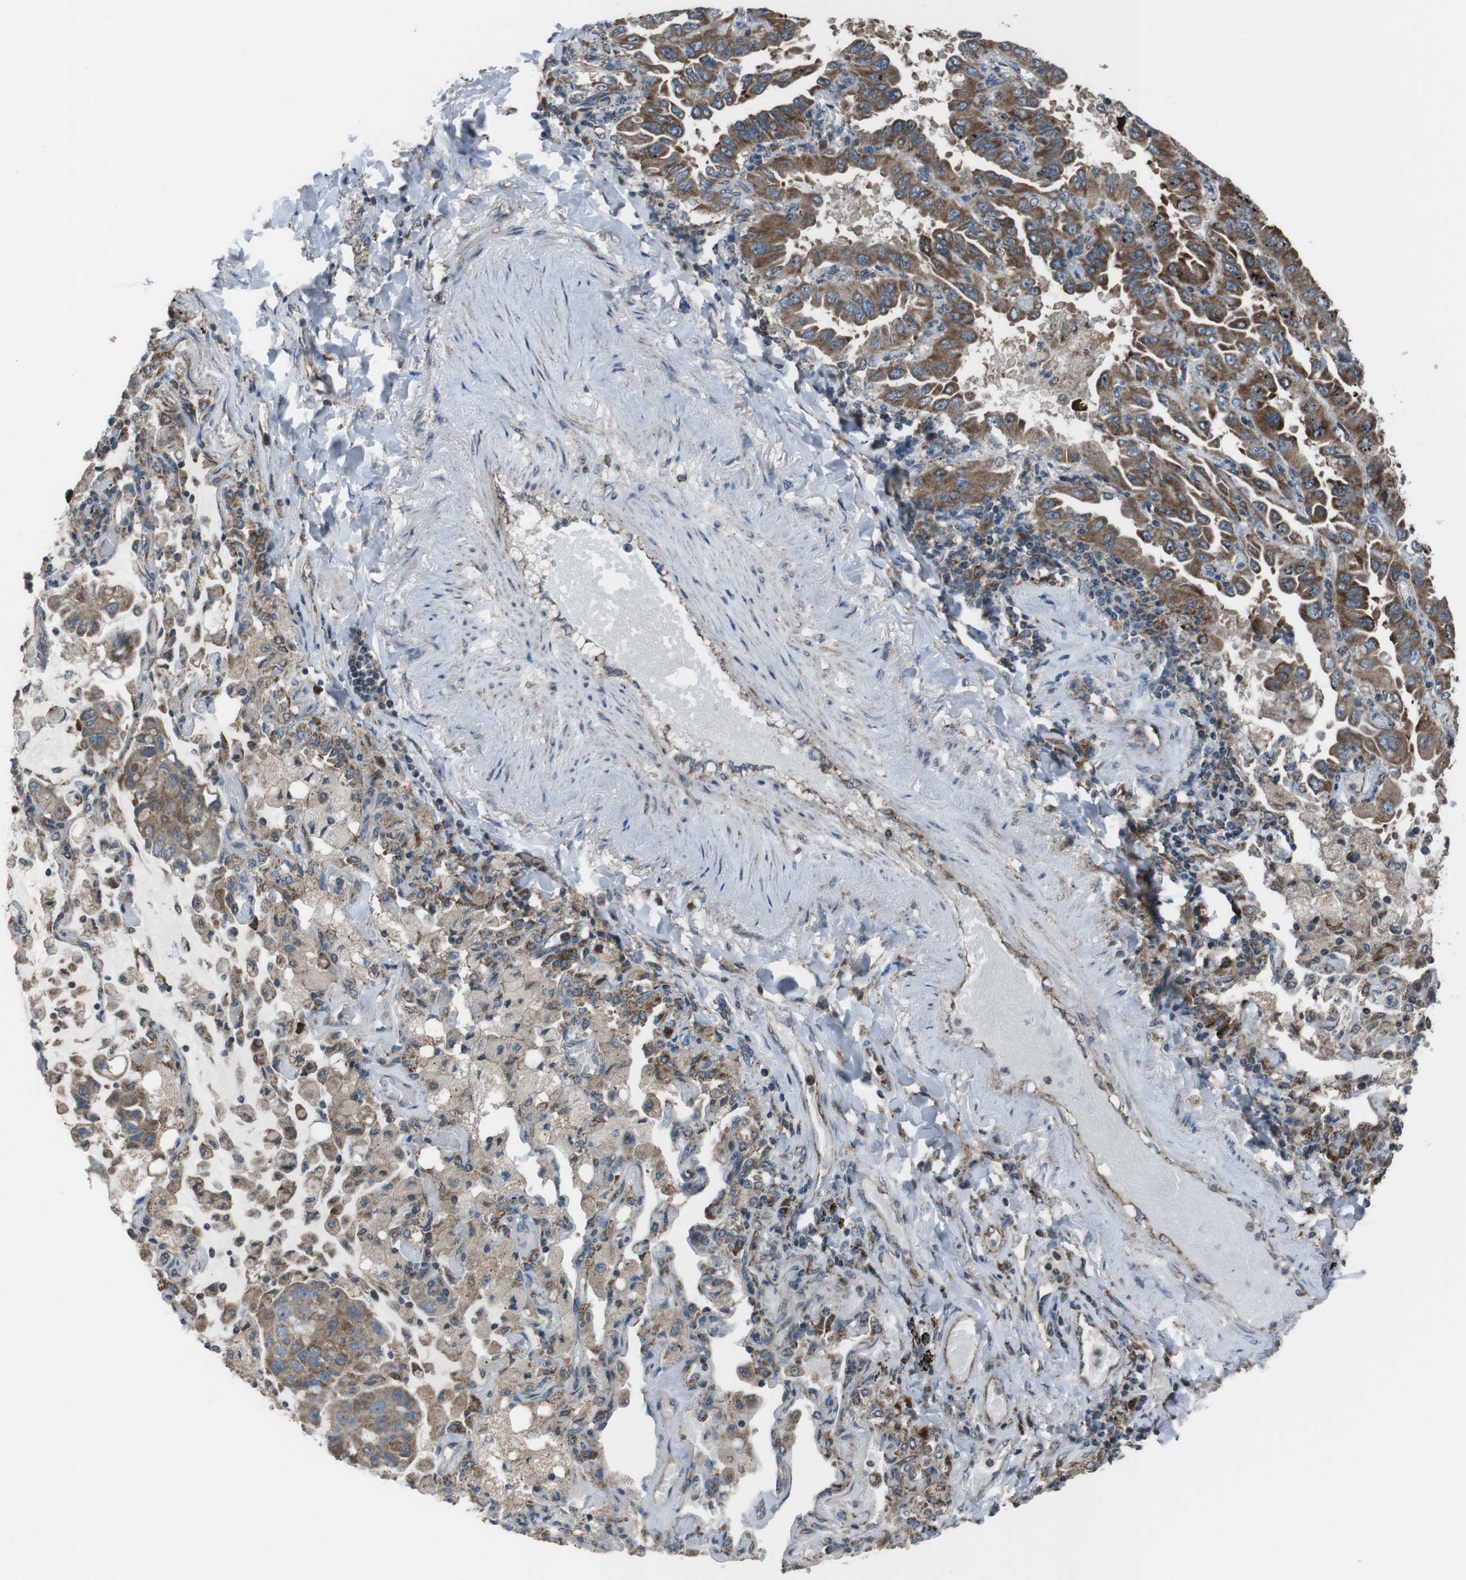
{"staining": {"intensity": "moderate", "quantity": "25%-75%", "location": "cytoplasmic/membranous"}, "tissue": "lung cancer", "cell_type": "Tumor cells", "image_type": "cancer", "snomed": [{"axis": "morphology", "description": "Adenocarcinoma, NOS"}, {"axis": "topography", "description": "Lung"}], "caption": "Brown immunohistochemical staining in human lung cancer displays moderate cytoplasmic/membranous expression in approximately 25%-75% of tumor cells. (Stains: DAB (3,3'-diaminobenzidine) in brown, nuclei in blue, Microscopy: brightfield microscopy at high magnification).", "gene": "GIMAP8", "patient": {"sex": "male", "age": 64}}